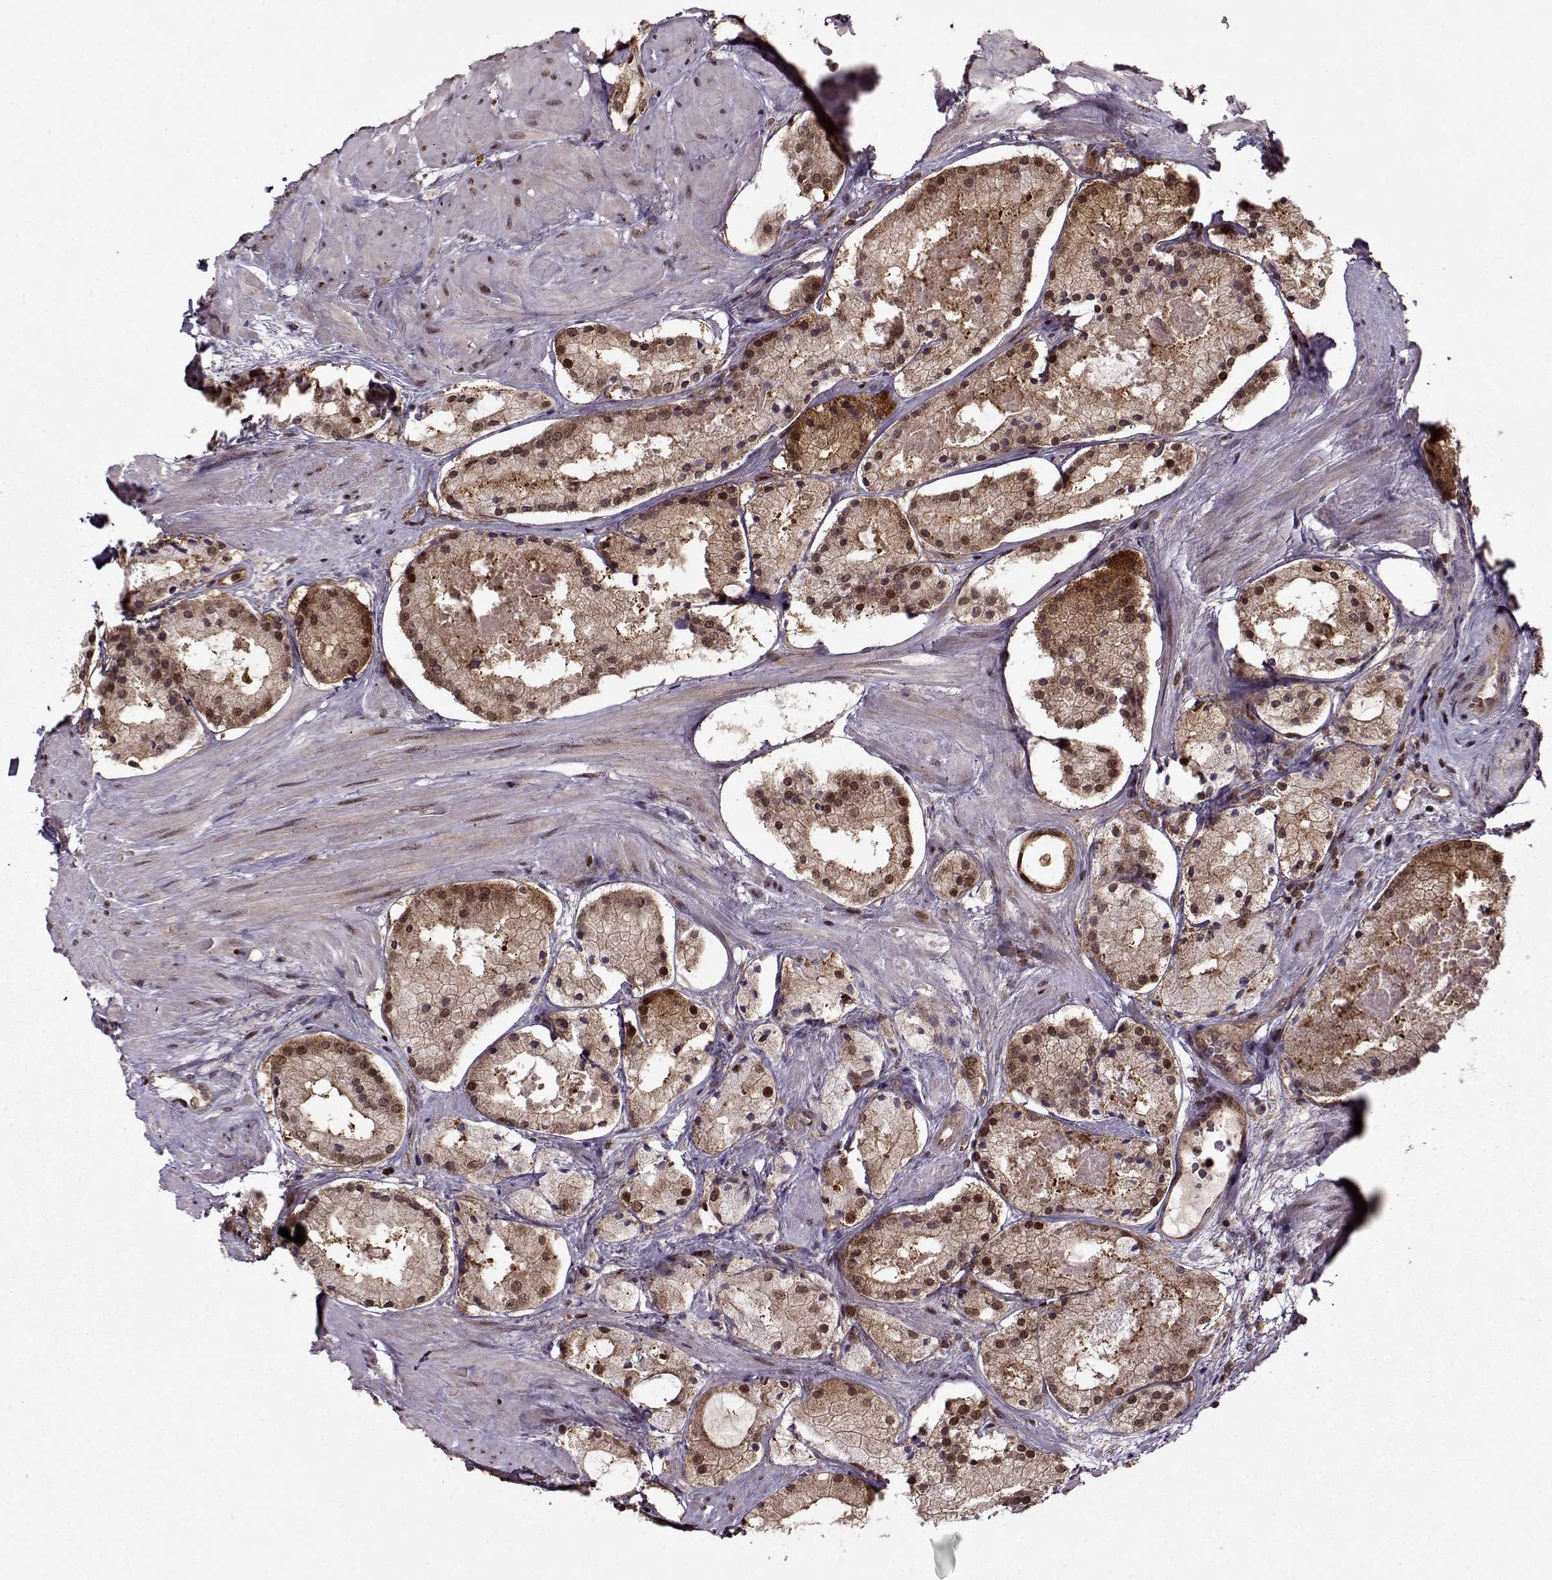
{"staining": {"intensity": "strong", "quantity": ">75%", "location": "cytoplasmic/membranous,nuclear"}, "tissue": "prostate cancer", "cell_type": "Tumor cells", "image_type": "cancer", "snomed": [{"axis": "morphology", "description": "Adenocarcinoma, NOS"}, {"axis": "morphology", "description": "Adenocarcinoma, High grade"}, {"axis": "topography", "description": "Prostate"}], "caption": "This histopathology image shows IHC staining of human high-grade adenocarcinoma (prostate), with high strong cytoplasmic/membranous and nuclear expression in about >75% of tumor cells.", "gene": "PSMA7", "patient": {"sex": "male", "age": 64}}